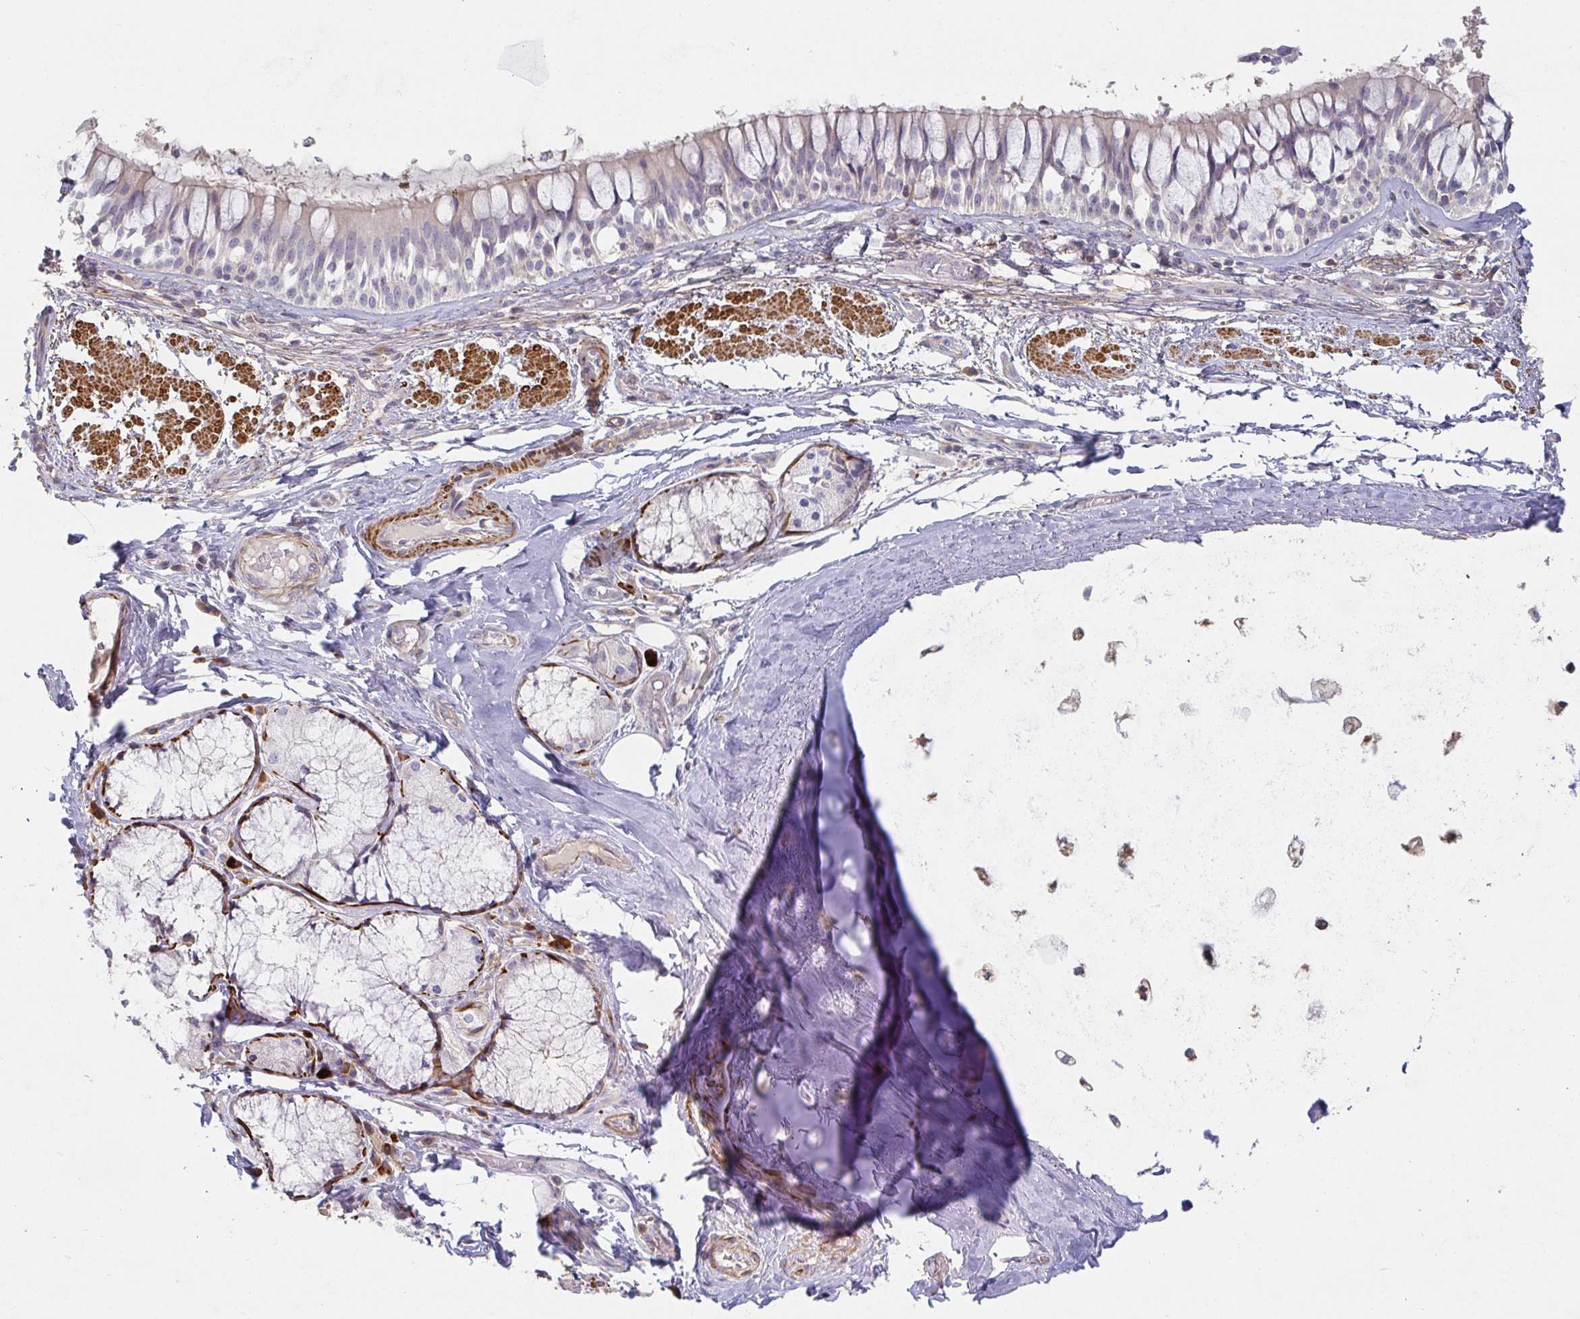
{"staining": {"intensity": "negative", "quantity": "none", "location": "none"}, "tissue": "adipose tissue", "cell_type": "Adipocytes", "image_type": "normal", "snomed": [{"axis": "morphology", "description": "Normal tissue, NOS"}, {"axis": "topography", "description": "Cartilage tissue"}, {"axis": "topography", "description": "Bronchus"}], "caption": "Image shows no significant protein positivity in adipocytes of normal adipose tissue.", "gene": "SSH2", "patient": {"sex": "male", "age": 64}}